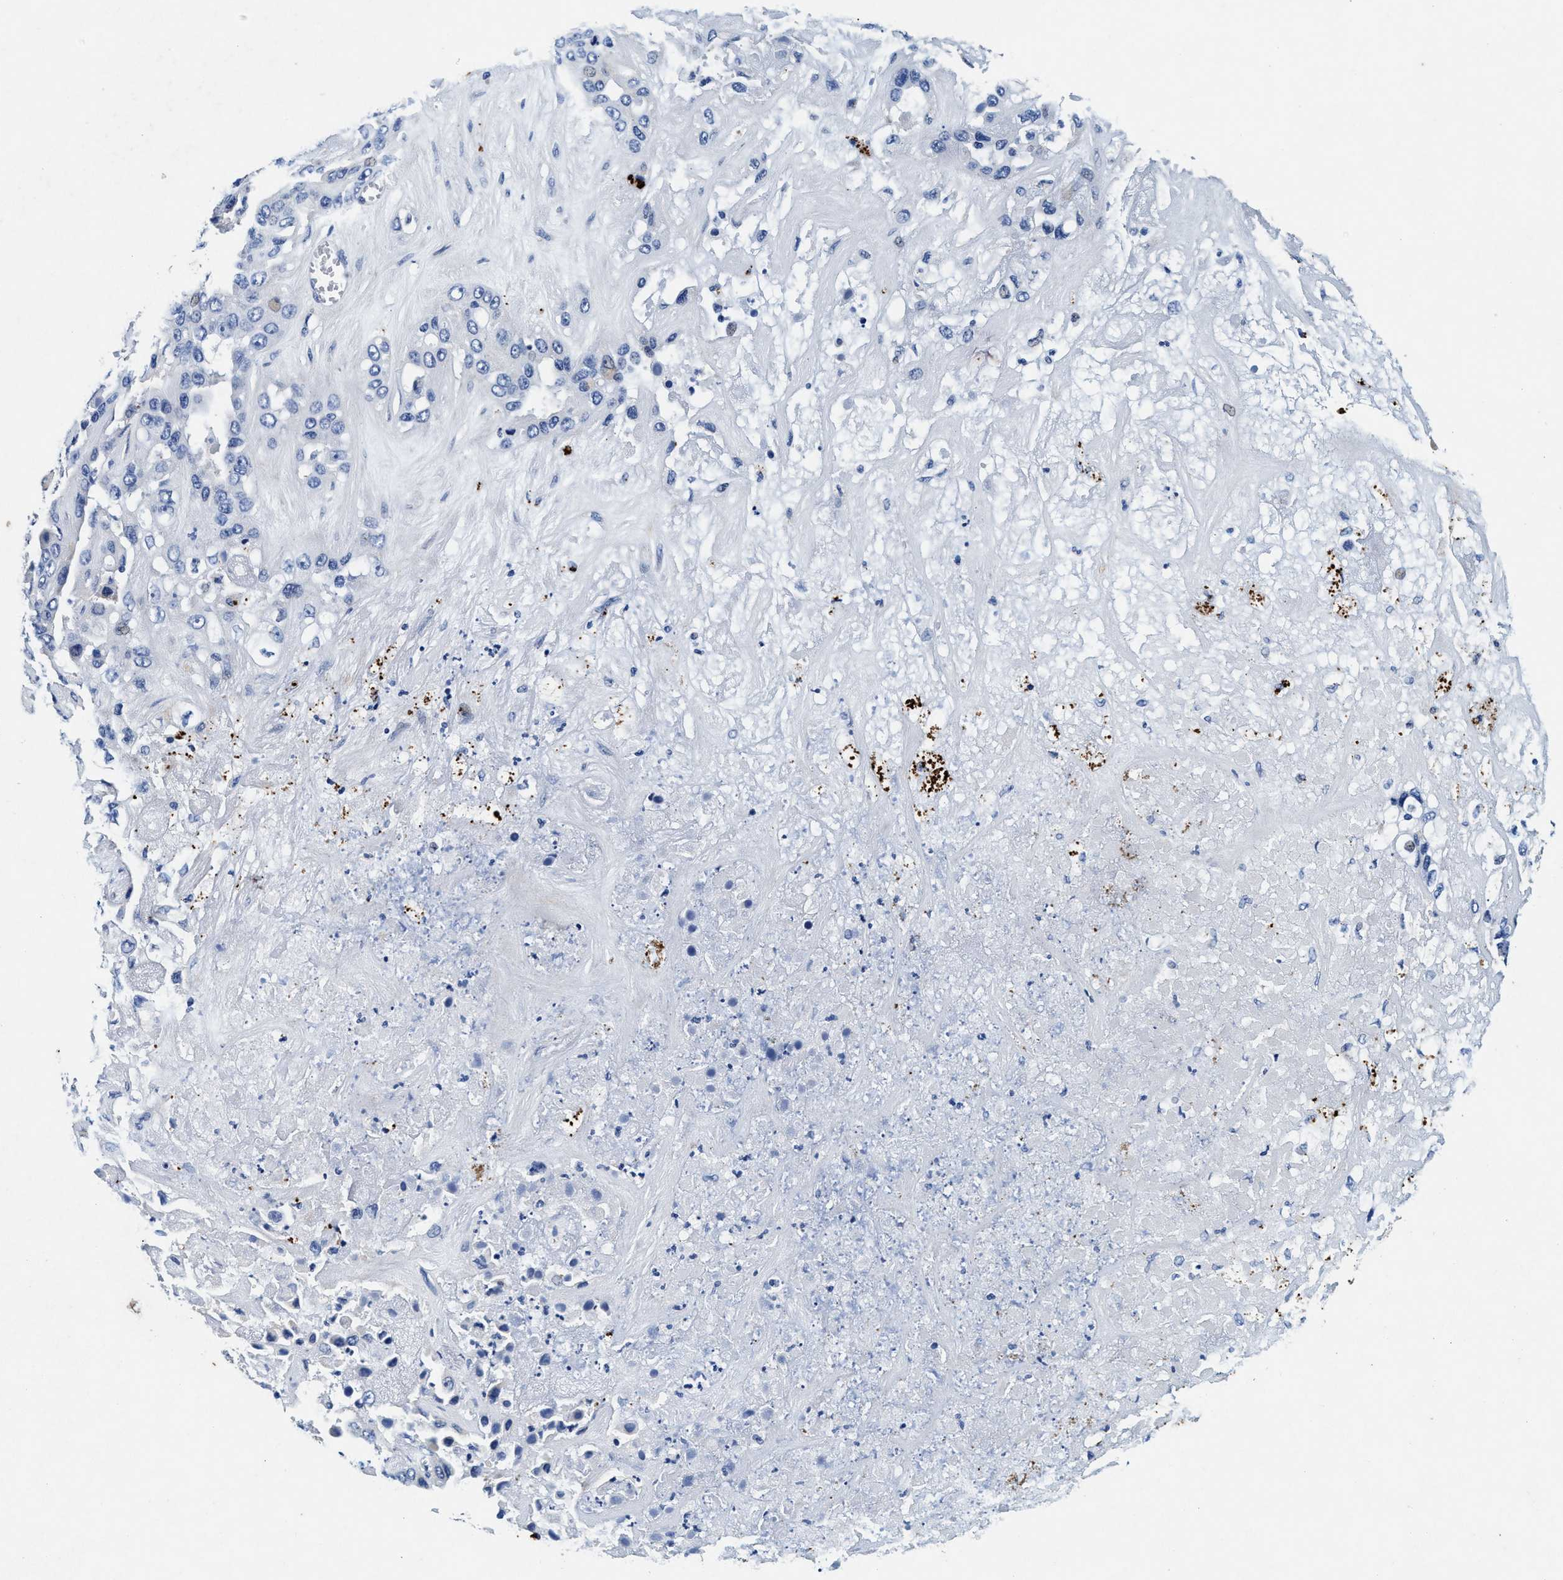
{"staining": {"intensity": "negative", "quantity": "none", "location": "none"}, "tissue": "liver cancer", "cell_type": "Tumor cells", "image_type": "cancer", "snomed": [{"axis": "morphology", "description": "Cholangiocarcinoma"}, {"axis": "topography", "description": "Liver"}], "caption": "This image is of liver cholangiocarcinoma stained with IHC to label a protein in brown with the nuclei are counter-stained blue. There is no positivity in tumor cells. Brightfield microscopy of IHC stained with DAB (brown) and hematoxylin (blue), captured at high magnification.", "gene": "SLC8A1", "patient": {"sex": "female", "age": 52}}